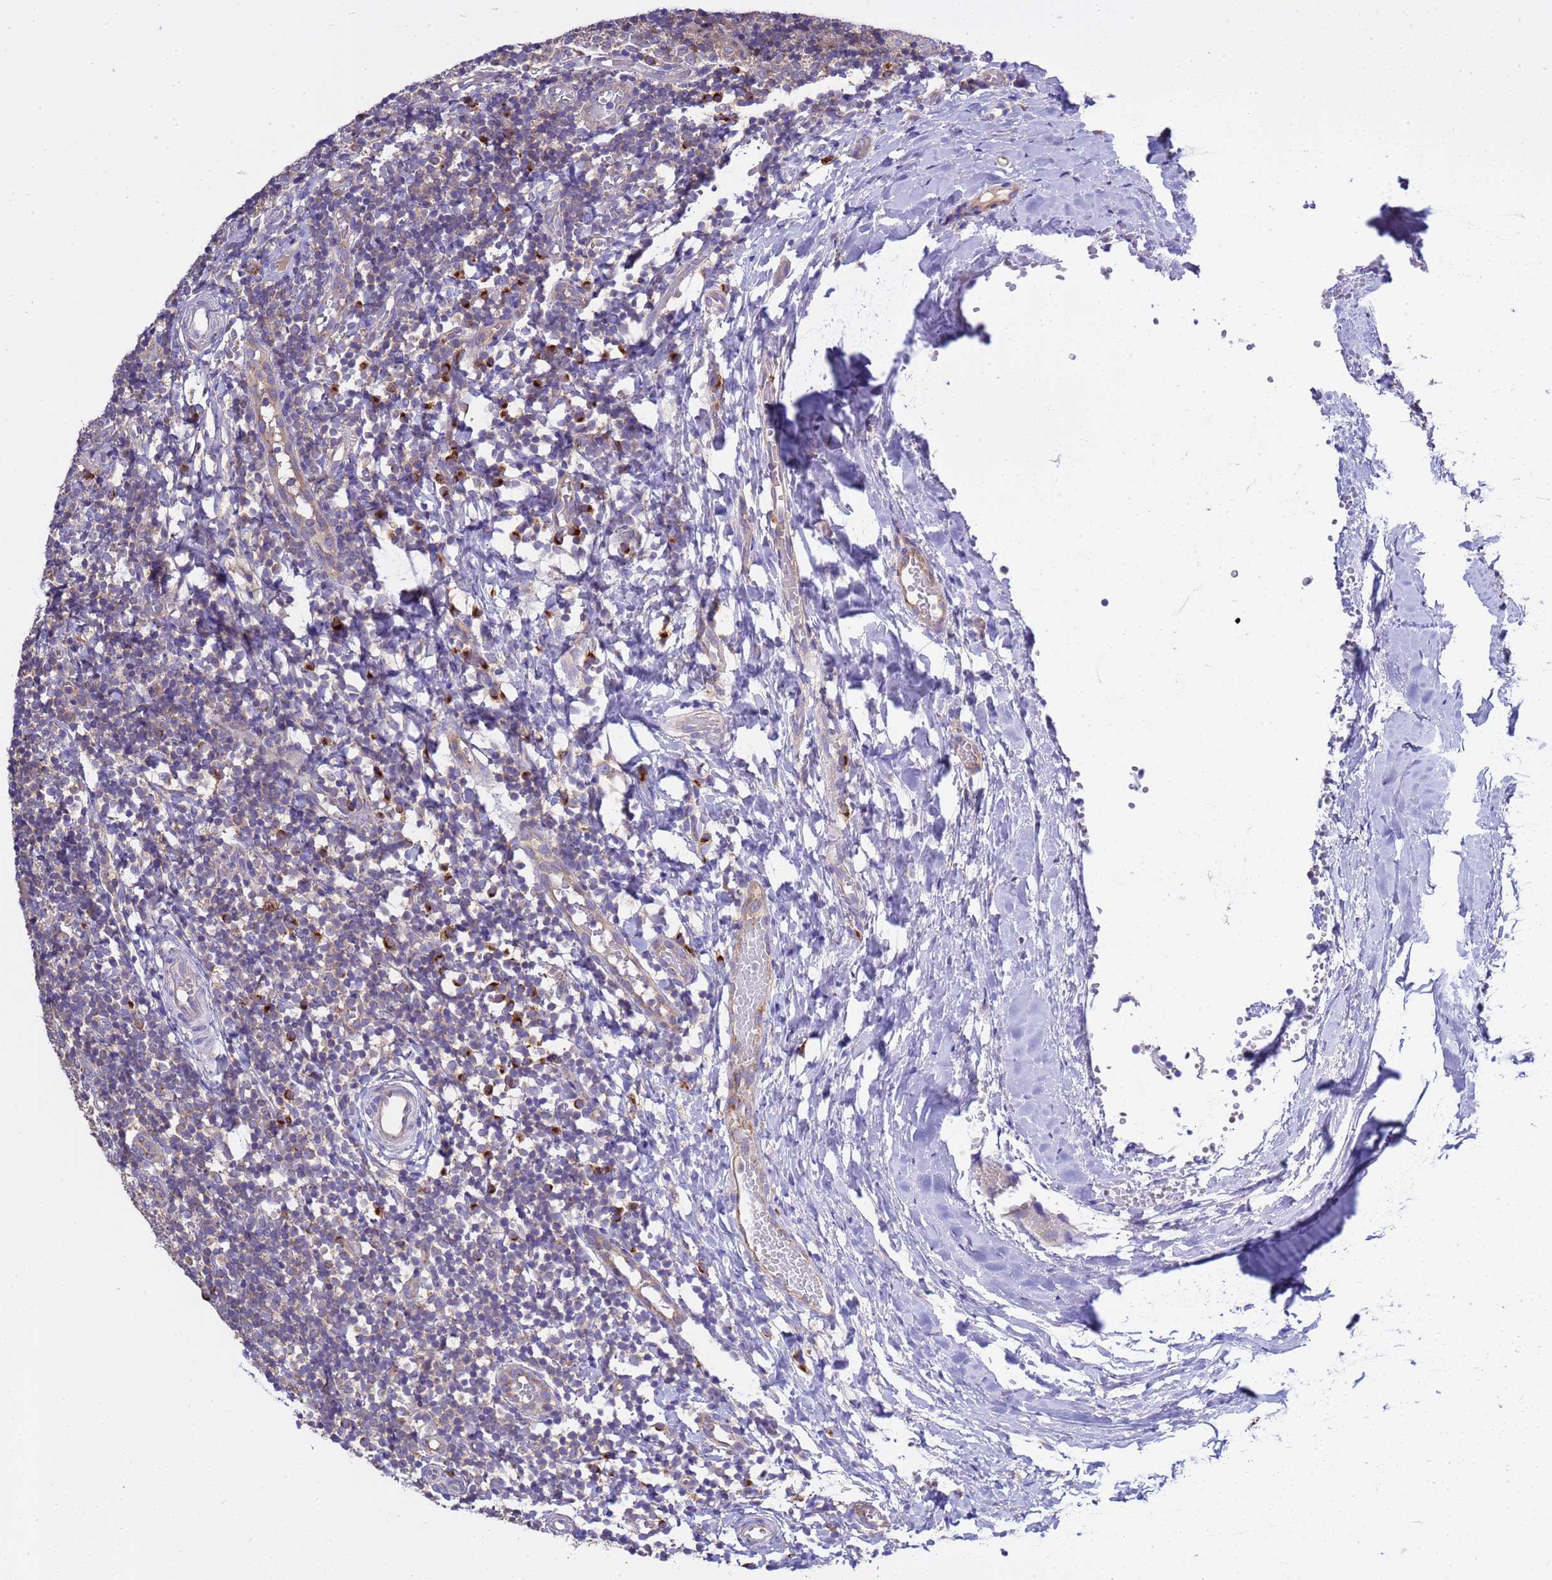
{"staining": {"intensity": "moderate", "quantity": "<25%", "location": "cytoplasmic/membranous"}, "tissue": "tonsil", "cell_type": "Germinal center cells", "image_type": "normal", "snomed": [{"axis": "morphology", "description": "Normal tissue, NOS"}, {"axis": "topography", "description": "Tonsil"}], "caption": "This is a photomicrograph of IHC staining of benign tonsil, which shows moderate positivity in the cytoplasmic/membranous of germinal center cells.", "gene": "ANAPC1", "patient": {"sex": "female", "age": 19}}